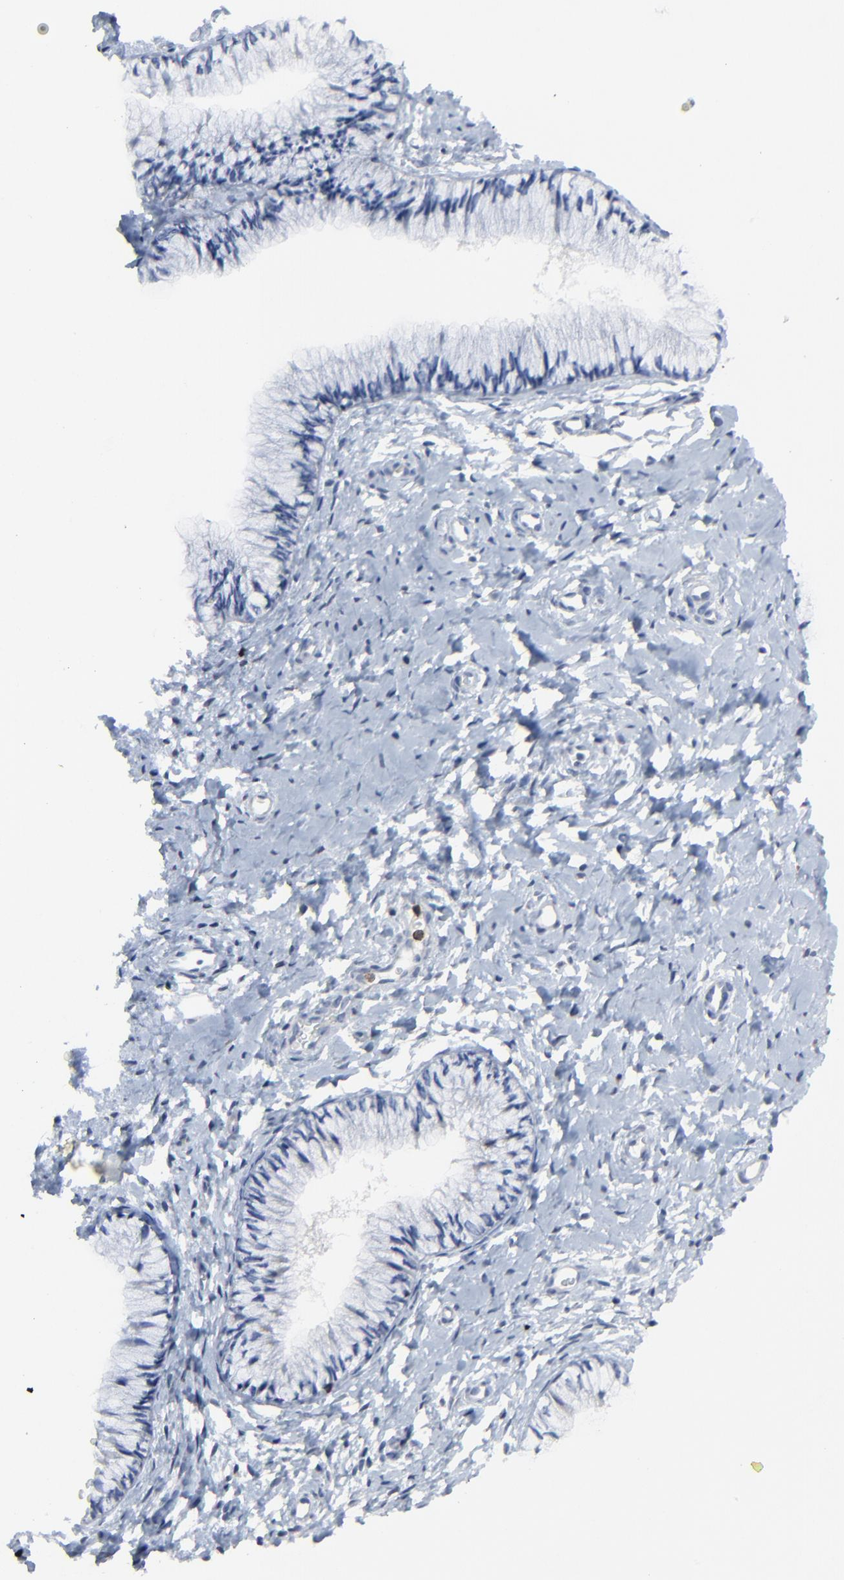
{"staining": {"intensity": "negative", "quantity": "none", "location": "none"}, "tissue": "cervix", "cell_type": "Glandular cells", "image_type": "normal", "snomed": [{"axis": "morphology", "description": "Normal tissue, NOS"}, {"axis": "topography", "description": "Cervix"}], "caption": "Normal cervix was stained to show a protein in brown. There is no significant positivity in glandular cells.", "gene": "BIRC3", "patient": {"sex": "female", "age": 46}}